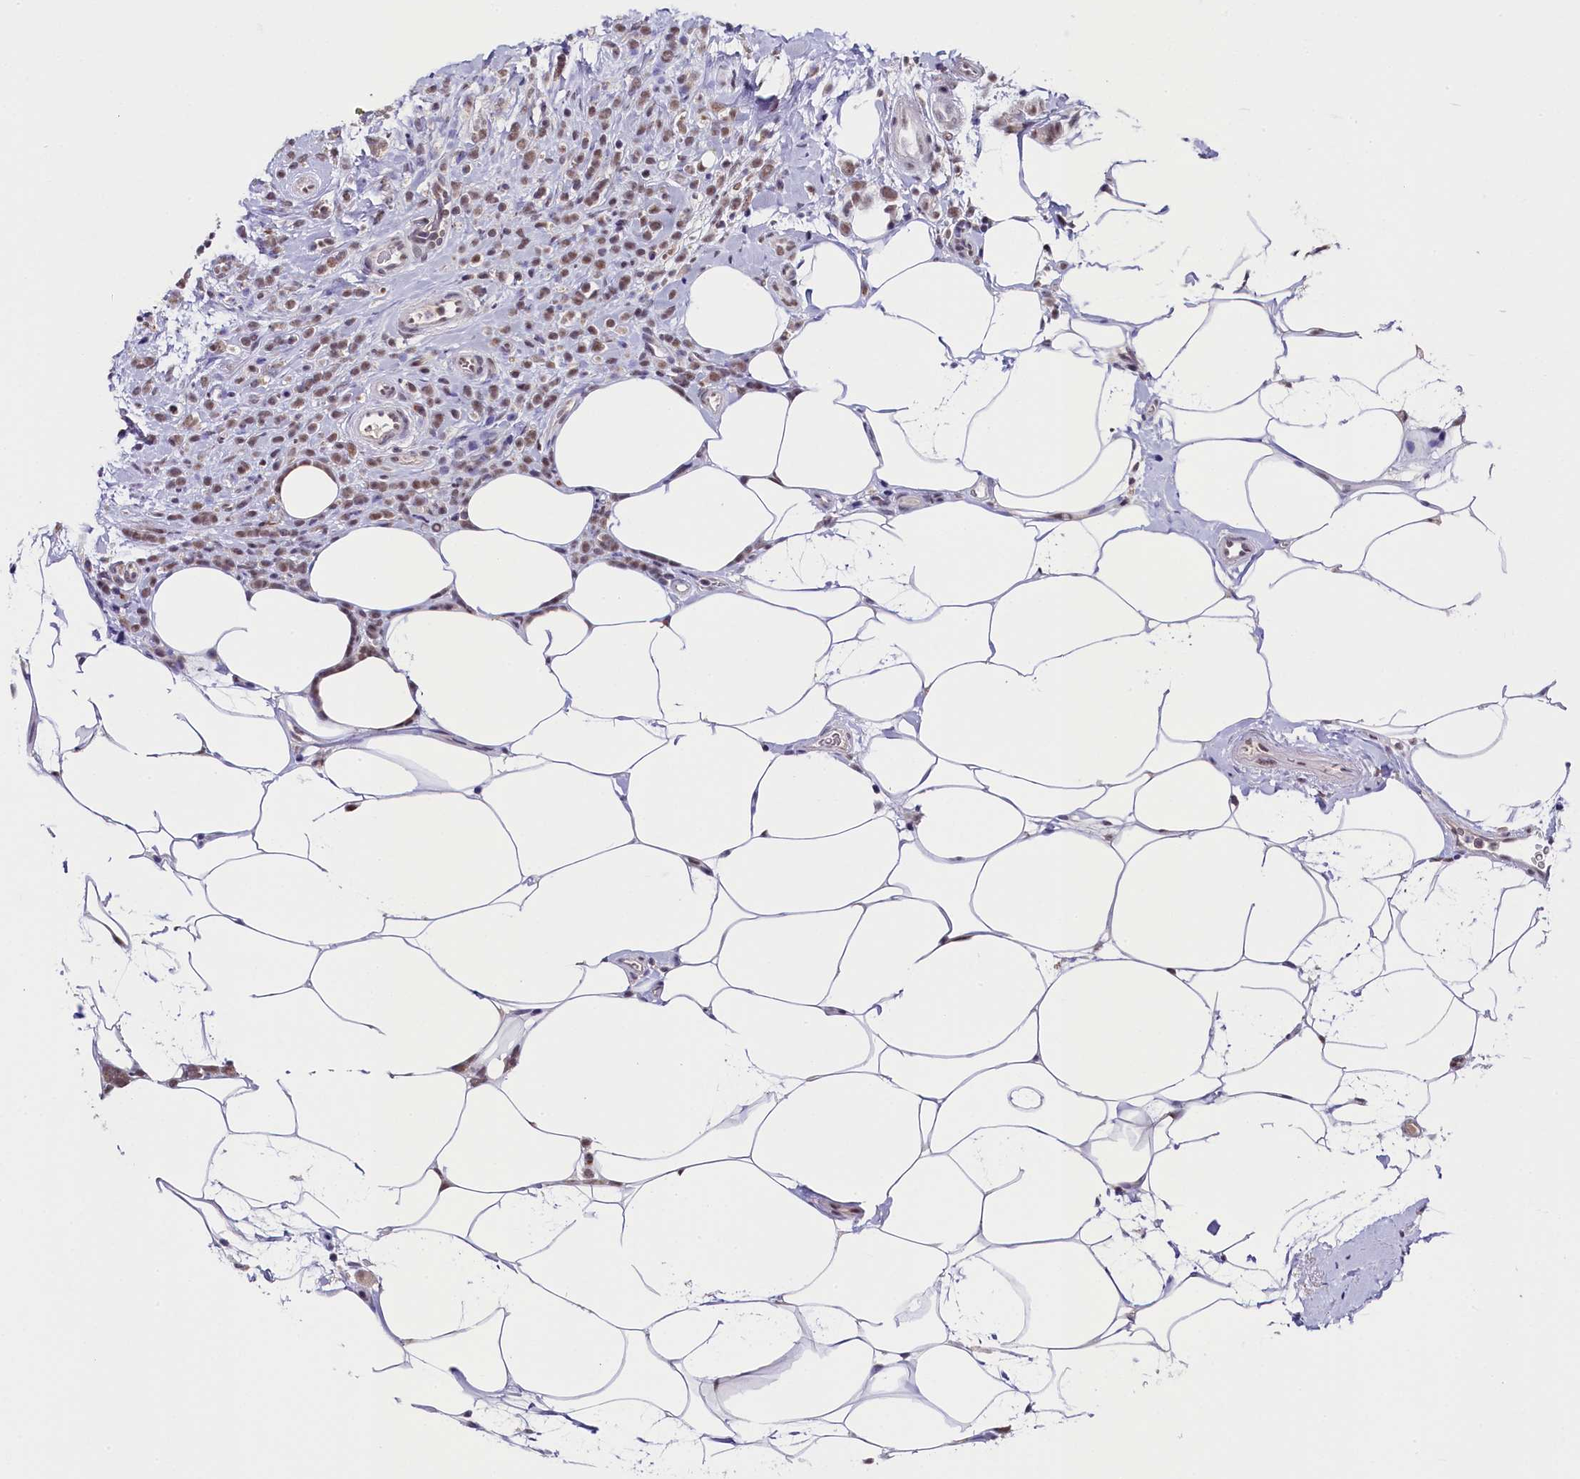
{"staining": {"intensity": "moderate", "quantity": ">75%", "location": "nuclear"}, "tissue": "breast cancer", "cell_type": "Tumor cells", "image_type": "cancer", "snomed": [{"axis": "morphology", "description": "Lobular carcinoma"}, {"axis": "topography", "description": "Breast"}], "caption": "Breast cancer was stained to show a protein in brown. There is medium levels of moderate nuclear staining in about >75% of tumor cells.", "gene": "NCBP1", "patient": {"sex": "female", "age": 58}}